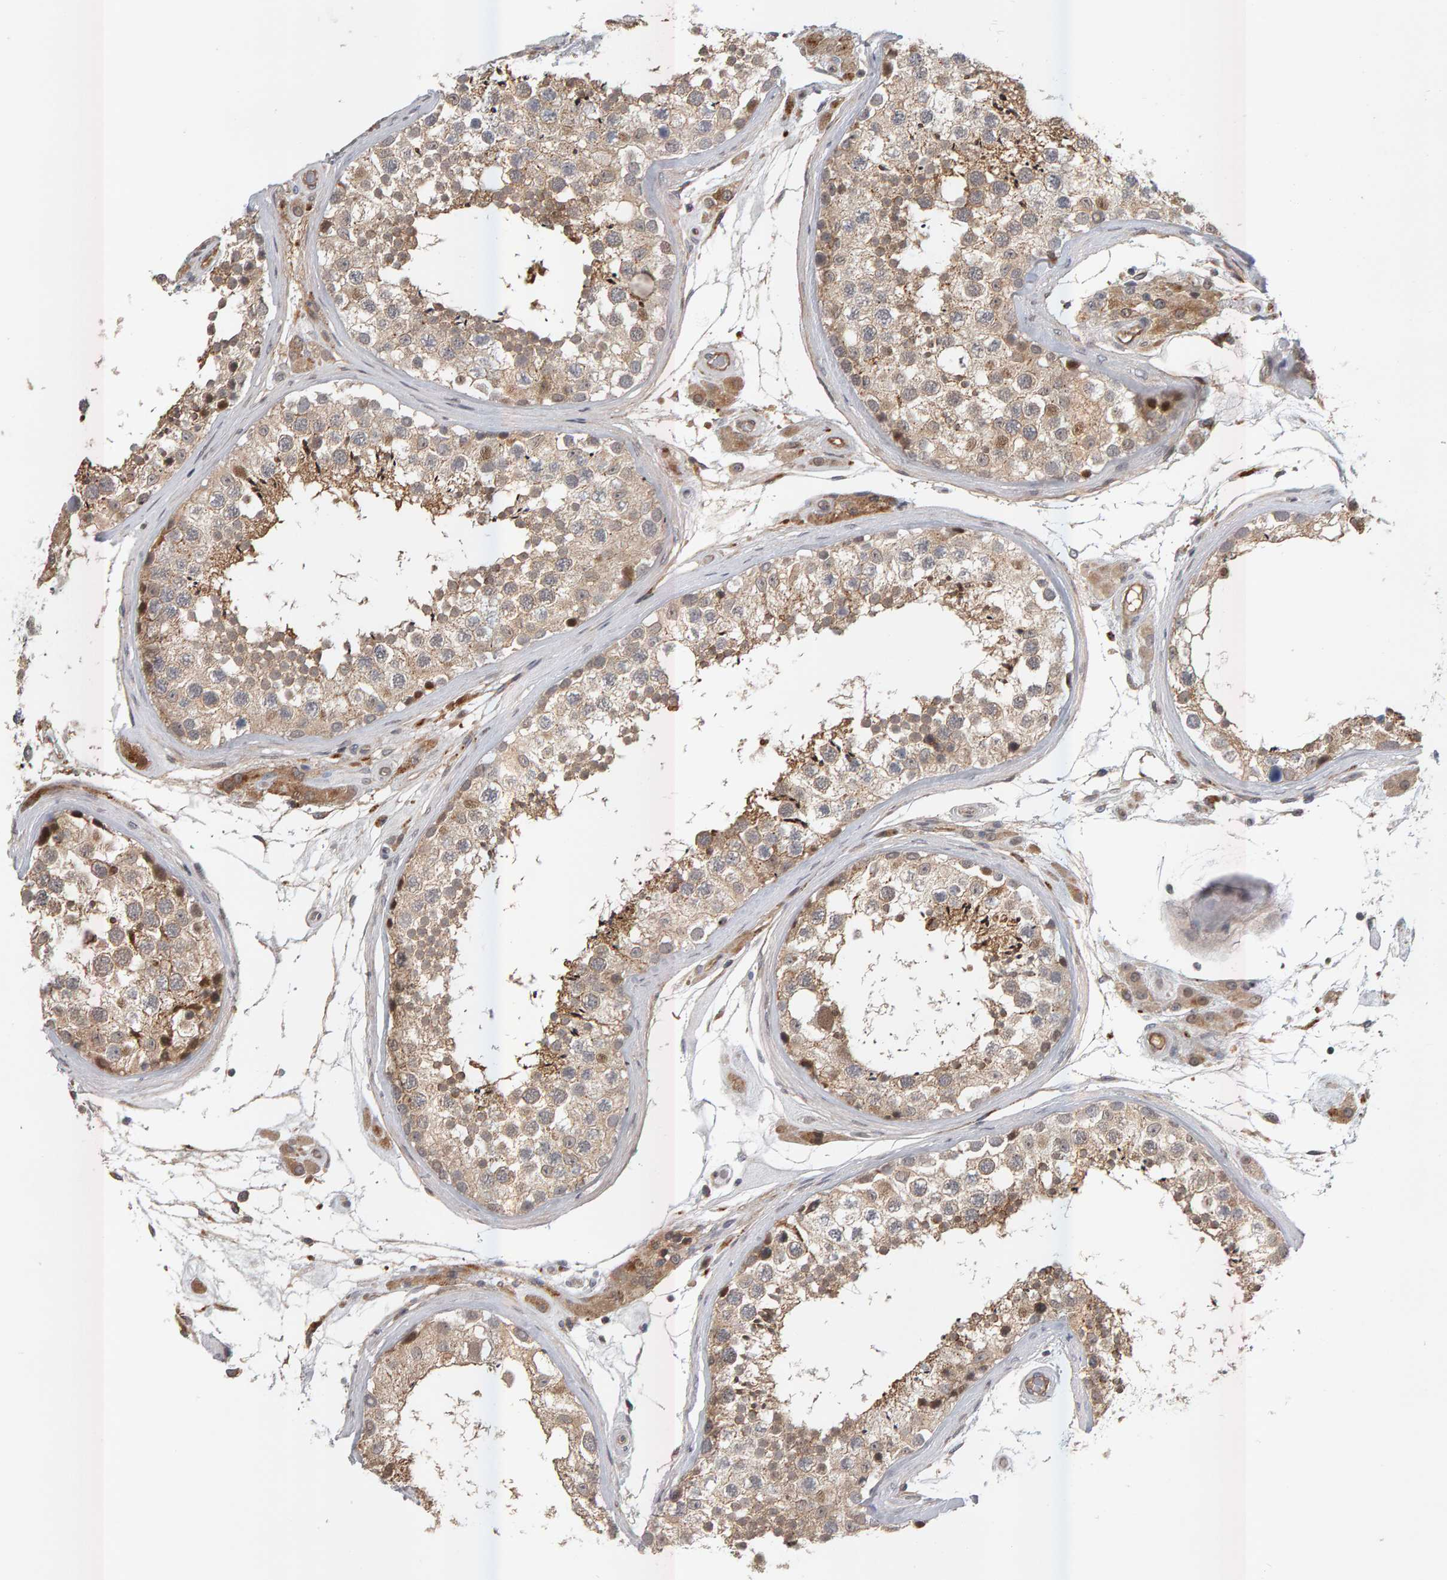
{"staining": {"intensity": "moderate", "quantity": ">75%", "location": "cytoplasmic/membranous"}, "tissue": "testis", "cell_type": "Cells in seminiferous ducts", "image_type": "normal", "snomed": [{"axis": "morphology", "description": "Normal tissue, NOS"}, {"axis": "topography", "description": "Testis"}], "caption": "The micrograph reveals a brown stain indicating the presence of a protein in the cytoplasmic/membranous of cells in seminiferous ducts in testis.", "gene": "ZNF160", "patient": {"sex": "male", "age": 46}}